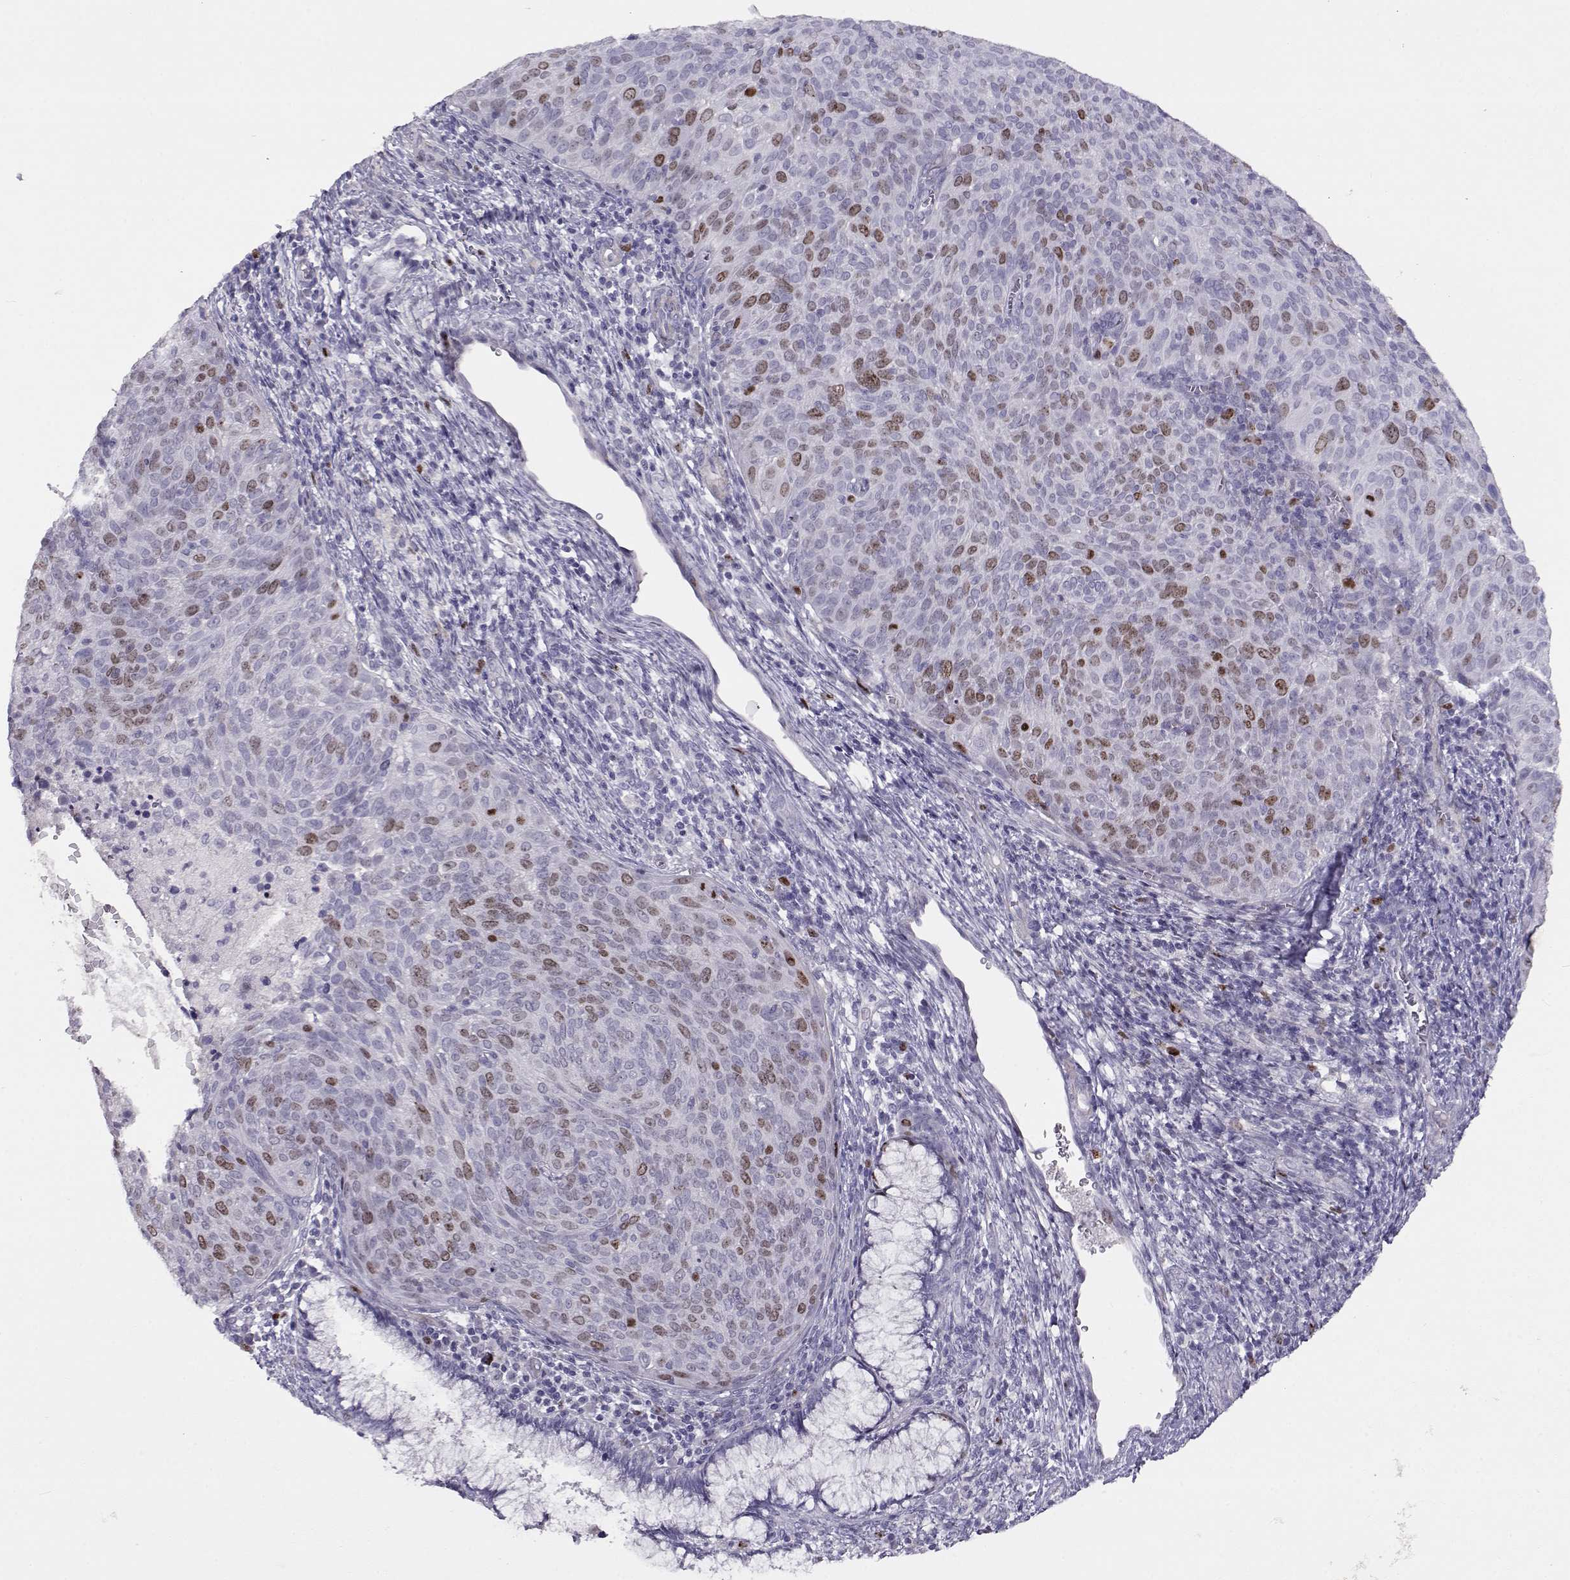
{"staining": {"intensity": "moderate", "quantity": "<25%", "location": "nuclear"}, "tissue": "cervical cancer", "cell_type": "Tumor cells", "image_type": "cancer", "snomed": [{"axis": "morphology", "description": "Squamous cell carcinoma, NOS"}, {"axis": "topography", "description": "Cervix"}], "caption": "Brown immunohistochemical staining in human squamous cell carcinoma (cervical) reveals moderate nuclear positivity in approximately <25% of tumor cells. (DAB (3,3'-diaminobenzidine) = brown stain, brightfield microscopy at high magnification).", "gene": "NPW", "patient": {"sex": "female", "age": 39}}